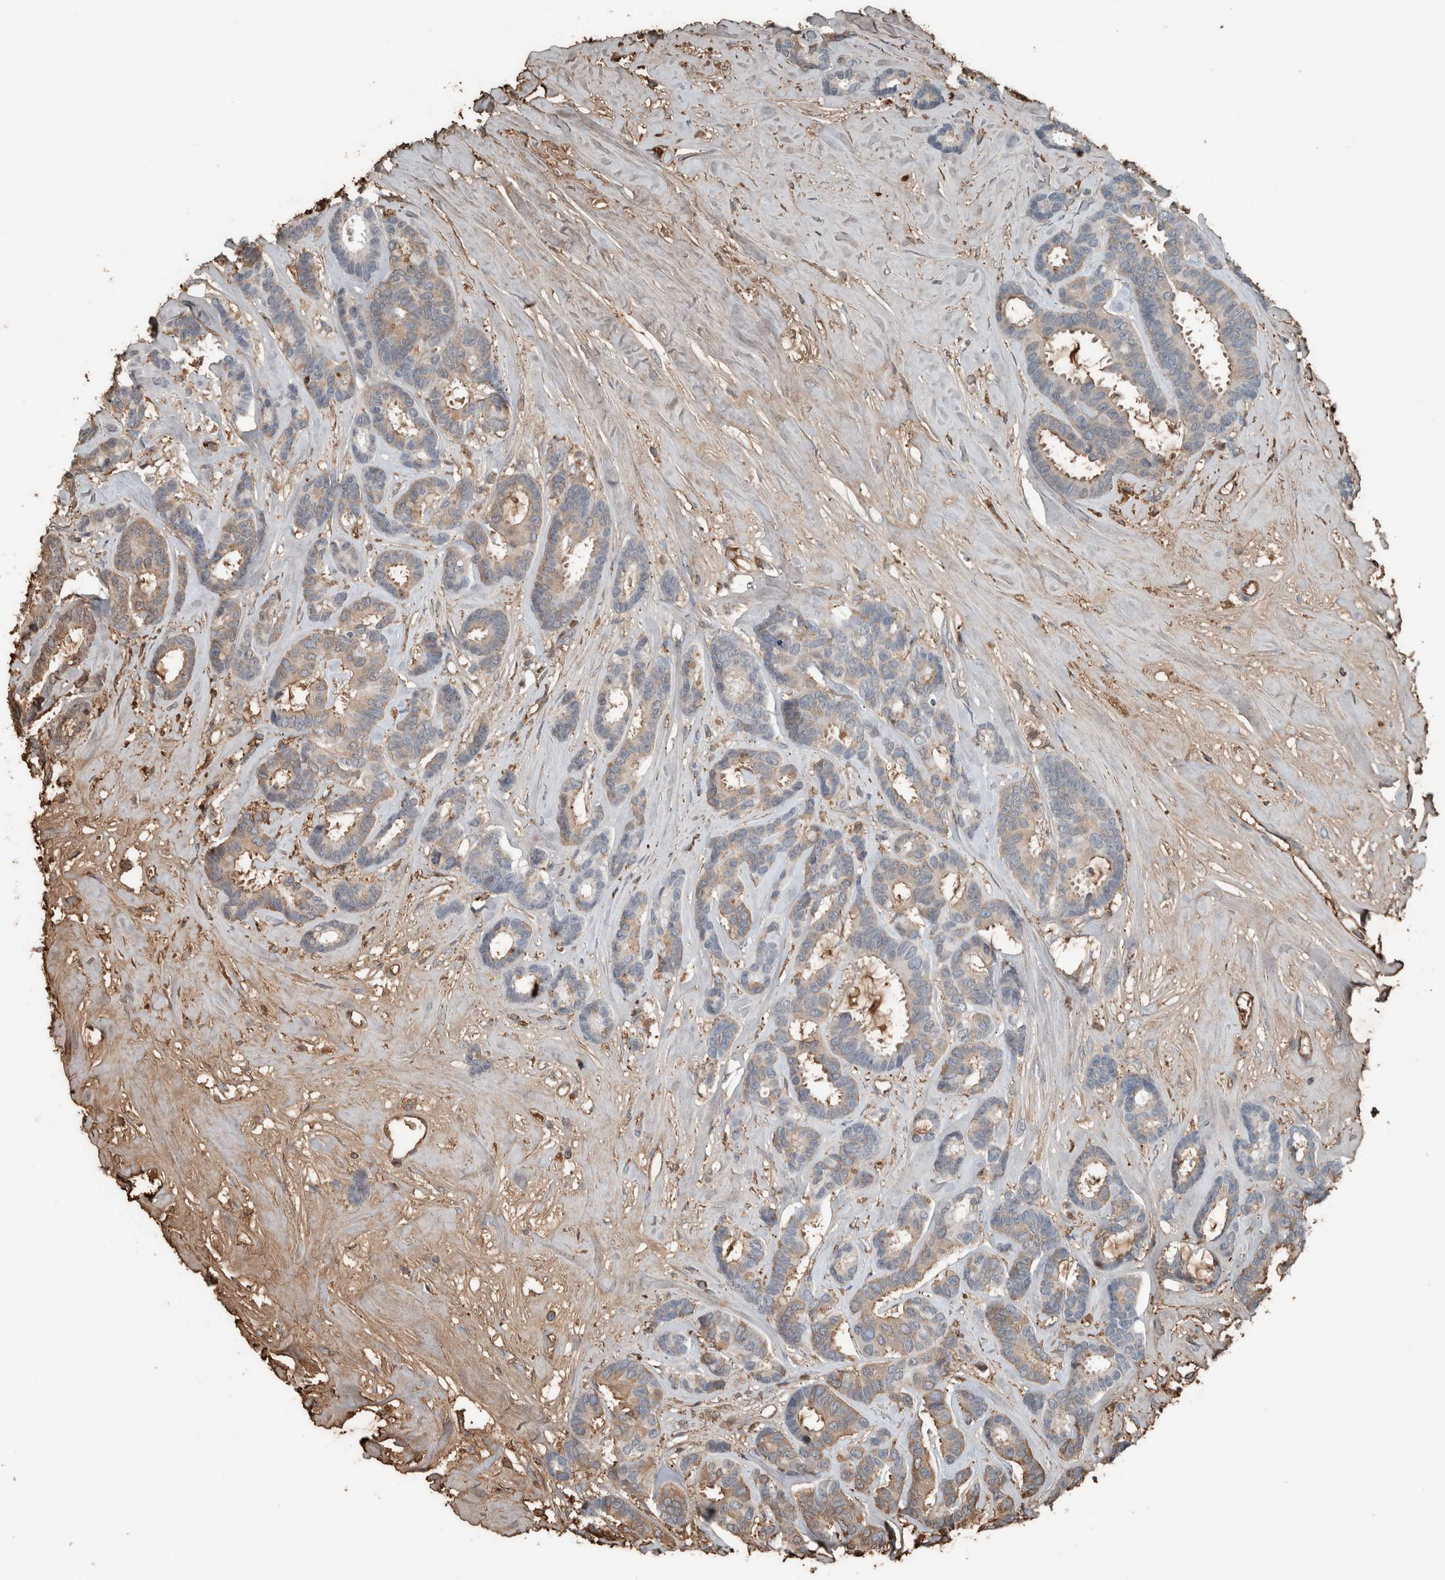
{"staining": {"intensity": "weak", "quantity": ">75%", "location": "cytoplasmic/membranous"}, "tissue": "breast cancer", "cell_type": "Tumor cells", "image_type": "cancer", "snomed": [{"axis": "morphology", "description": "Duct carcinoma"}, {"axis": "topography", "description": "Breast"}], "caption": "This image demonstrates breast cancer (invasive ductal carcinoma) stained with IHC to label a protein in brown. The cytoplasmic/membranous of tumor cells show weak positivity for the protein. Nuclei are counter-stained blue.", "gene": "USP34", "patient": {"sex": "female", "age": 87}}